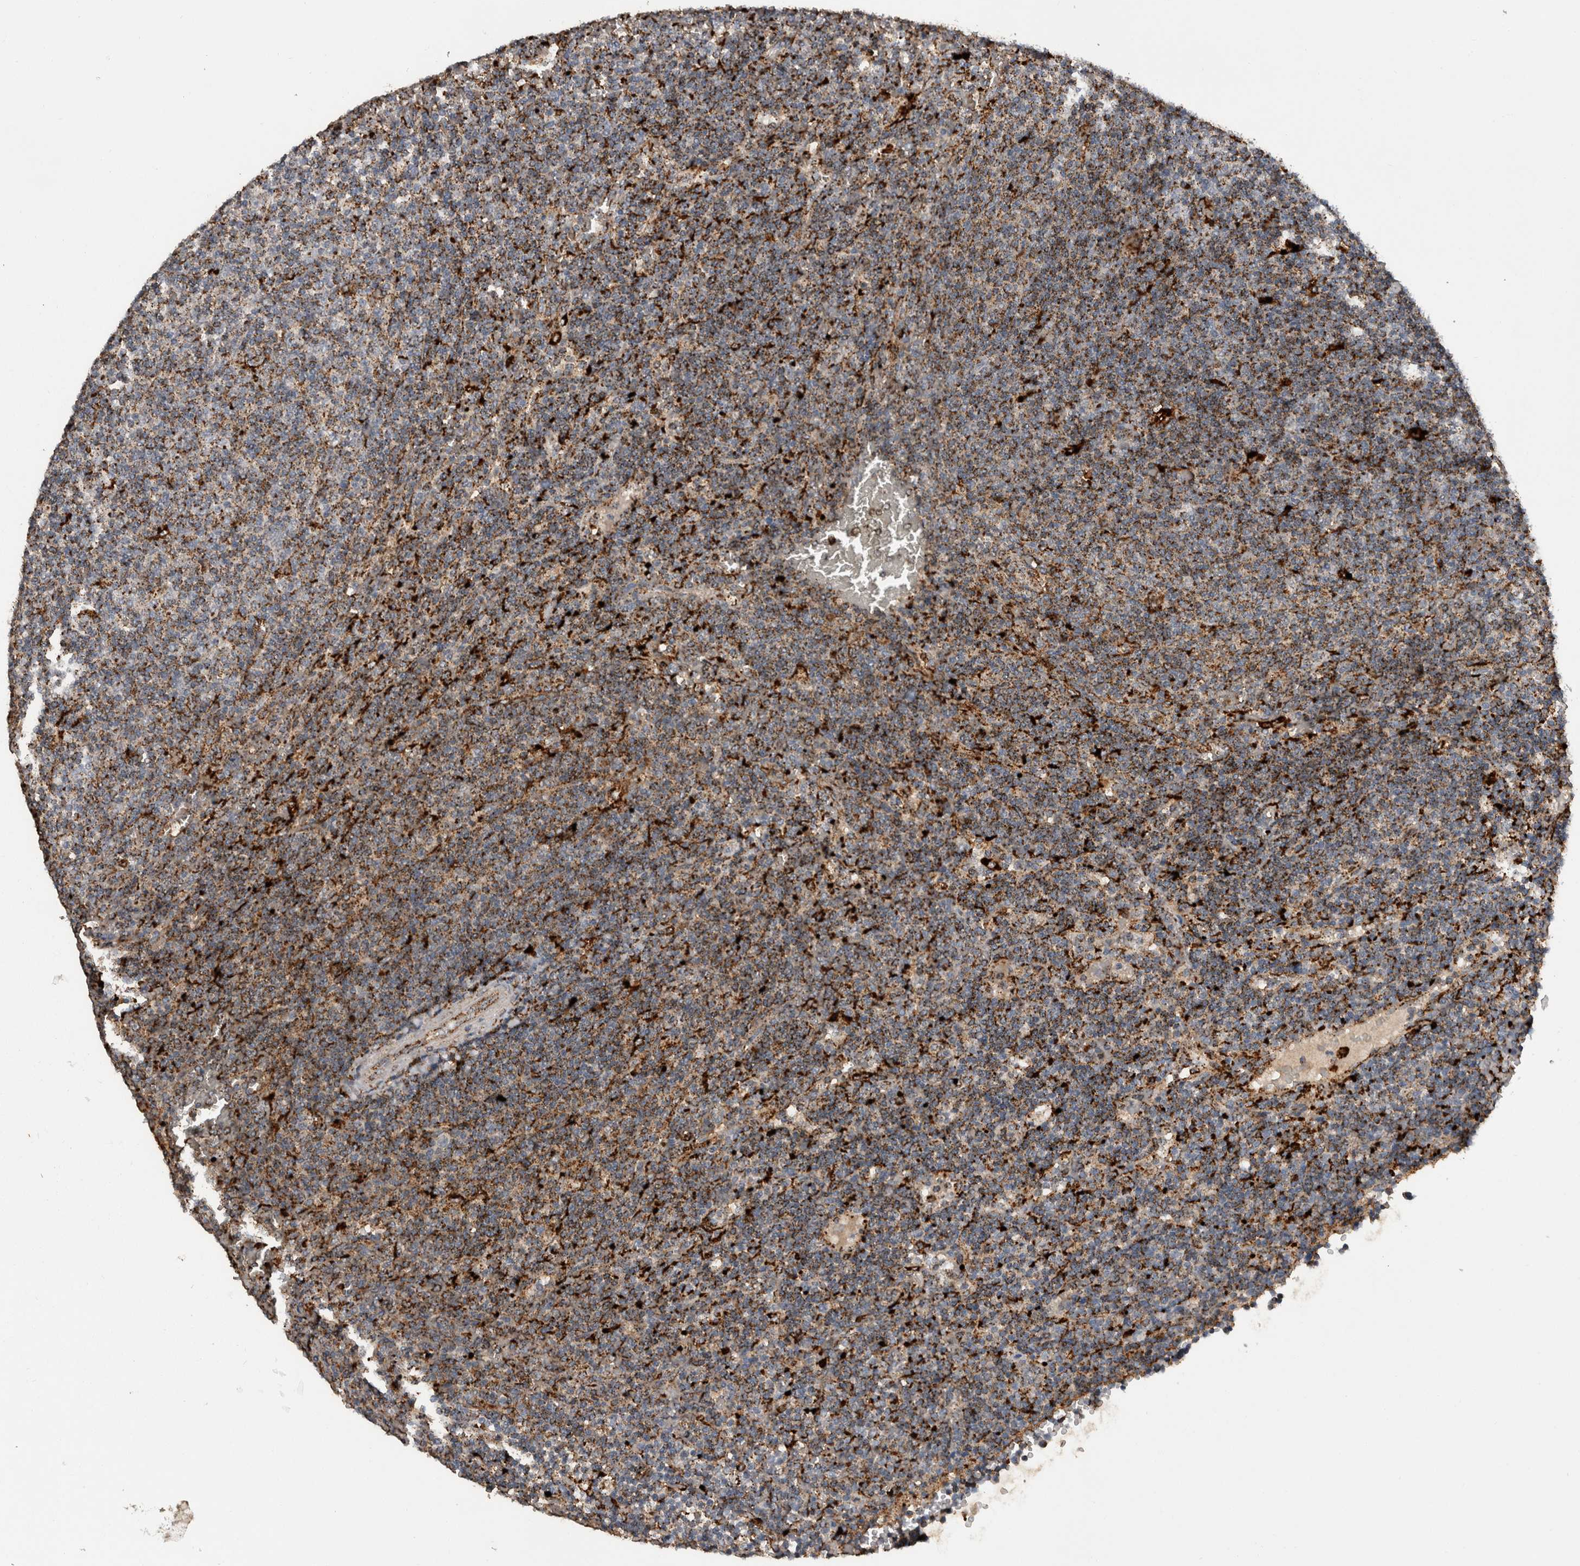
{"staining": {"intensity": "moderate", "quantity": ">75%", "location": "cytoplasmic/membranous"}, "tissue": "lymphoma", "cell_type": "Tumor cells", "image_type": "cancer", "snomed": [{"axis": "morphology", "description": "Malignant lymphoma, non-Hodgkin's type, Low grade"}, {"axis": "topography", "description": "Spleen"}], "caption": "Tumor cells reveal medium levels of moderate cytoplasmic/membranous positivity in about >75% of cells in low-grade malignant lymphoma, non-Hodgkin's type. (DAB (3,3'-diaminobenzidine) = brown stain, brightfield microscopy at high magnification).", "gene": "CTSZ", "patient": {"sex": "female", "age": 50}}